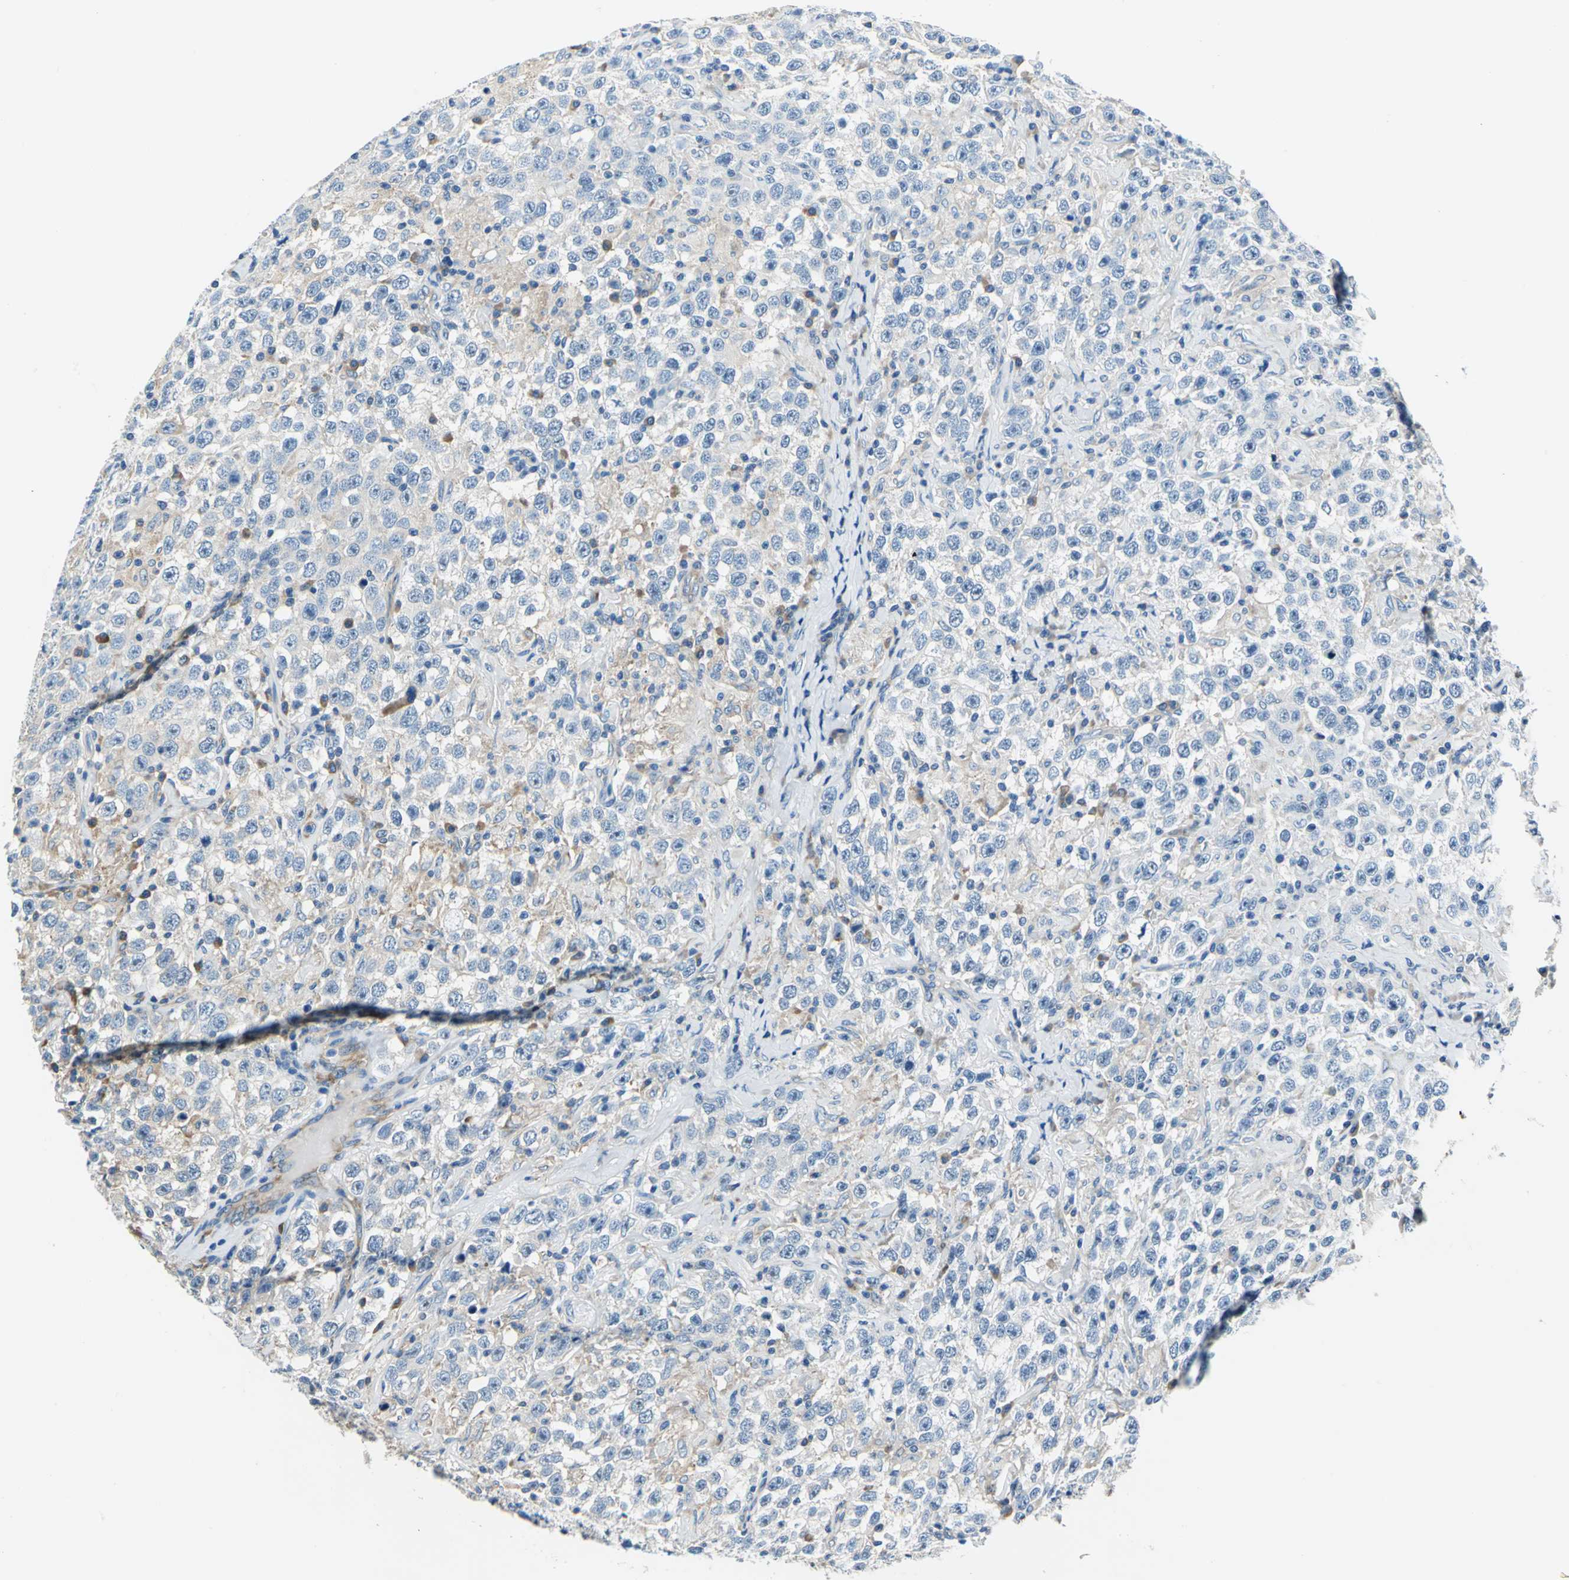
{"staining": {"intensity": "weak", "quantity": "<25%", "location": "cytoplasmic/membranous"}, "tissue": "testis cancer", "cell_type": "Tumor cells", "image_type": "cancer", "snomed": [{"axis": "morphology", "description": "Seminoma, NOS"}, {"axis": "topography", "description": "Testis"}], "caption": "High power microscopy image of an immunohistochemistry histopathology image of testis seminoma, revealing no significant expression in tumor cells.", "gene": "TRIM25", "patient": {"sex": "male", "age": 41}}